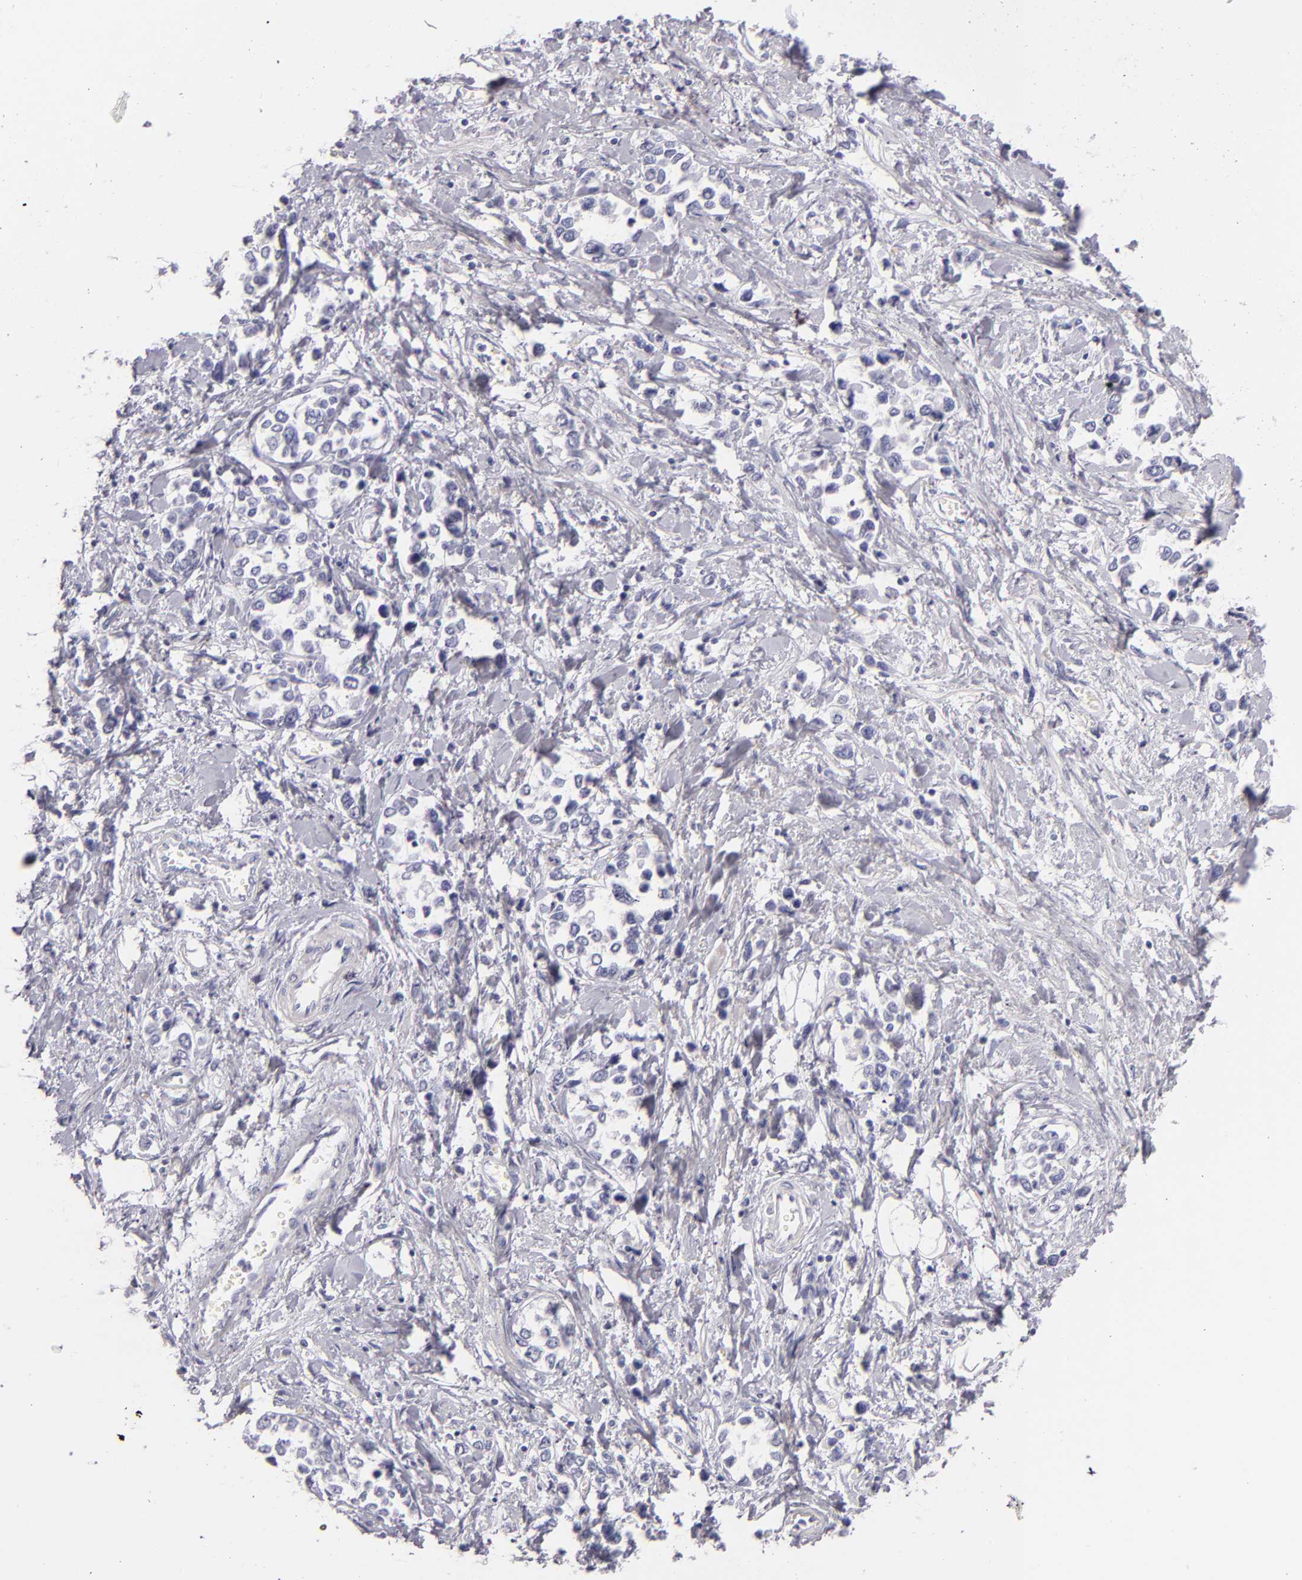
{"staining": {"intensity": "negative", "quantity": "none", "location": "none"}, "tissue": "stomach cancer", "cell_type": "Tumor cells", "image_type": "cancer", "snomed": [{"axis": "morphology", "description": "Adenocarcinoma, NOS"}, {"axis": "topography", "description": "Stomach, upper"}], "caption": "Tumor cells are negative for brown protein staining in stomach cancer. (DAB (3,3'-diaminobenzidine) immunohistochemistry (IHC), high magnification).", "gene": "FABP1", "patient": {"sex": "male", "age": 76}}